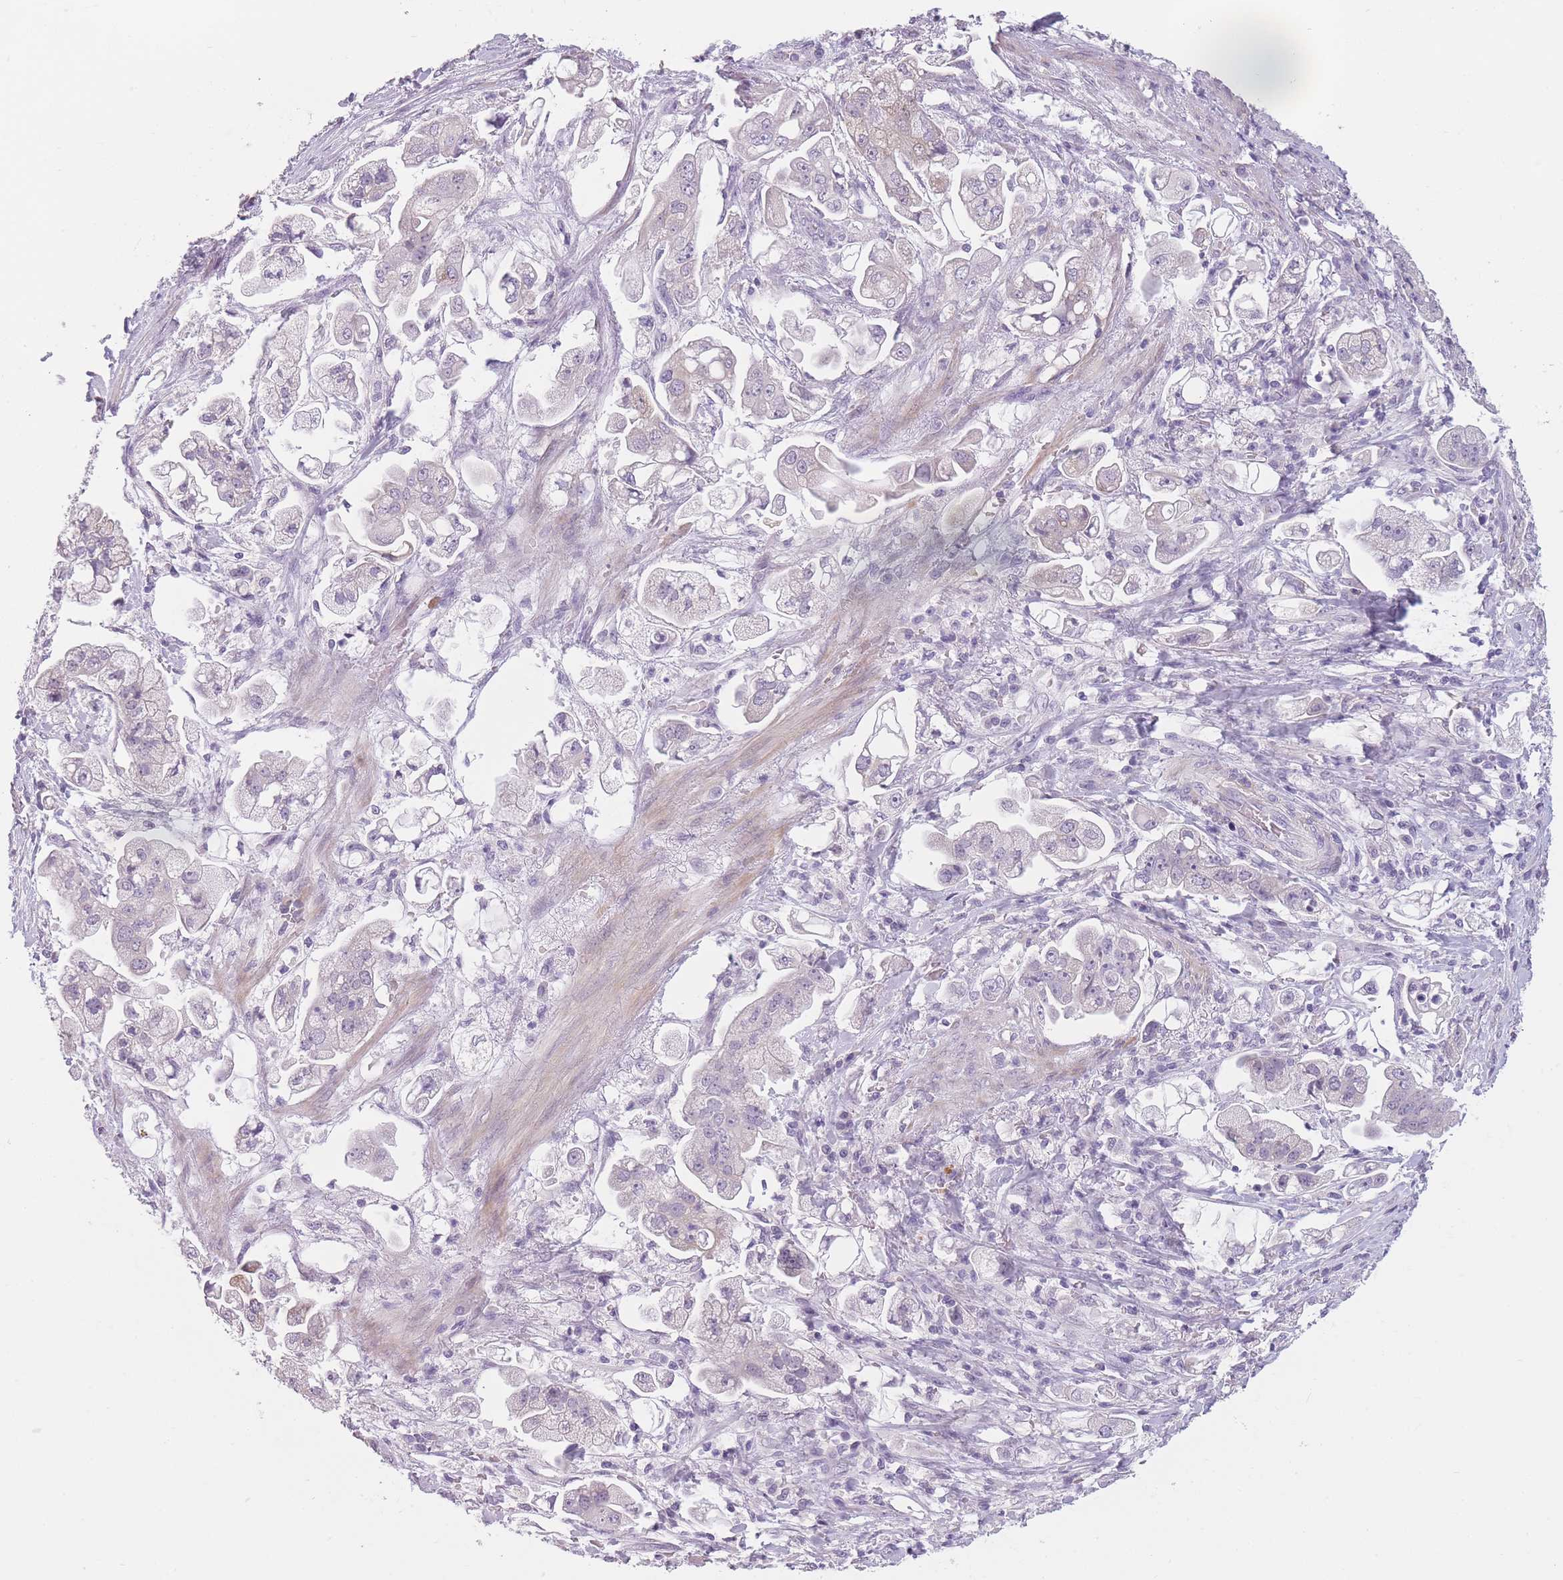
{"staining": {"intensity": "negative", "quantity": "none", "location": "none"}, "tissue": "stomach cancer", "cell_type": "Tumor cells", "image_type": "cancer", "snomed": [{"axis": "morphology", "description": "Adenocarcinoma, NOS"}, {"axis": "topography", "description": "Stomach"}], "caption": "Immunohistochemical staining of stomach adenocarcinoma displays no significant staining in tumor cells.", "gene": "TMEM236", "patient": {"sex": "male", "age": 62}}